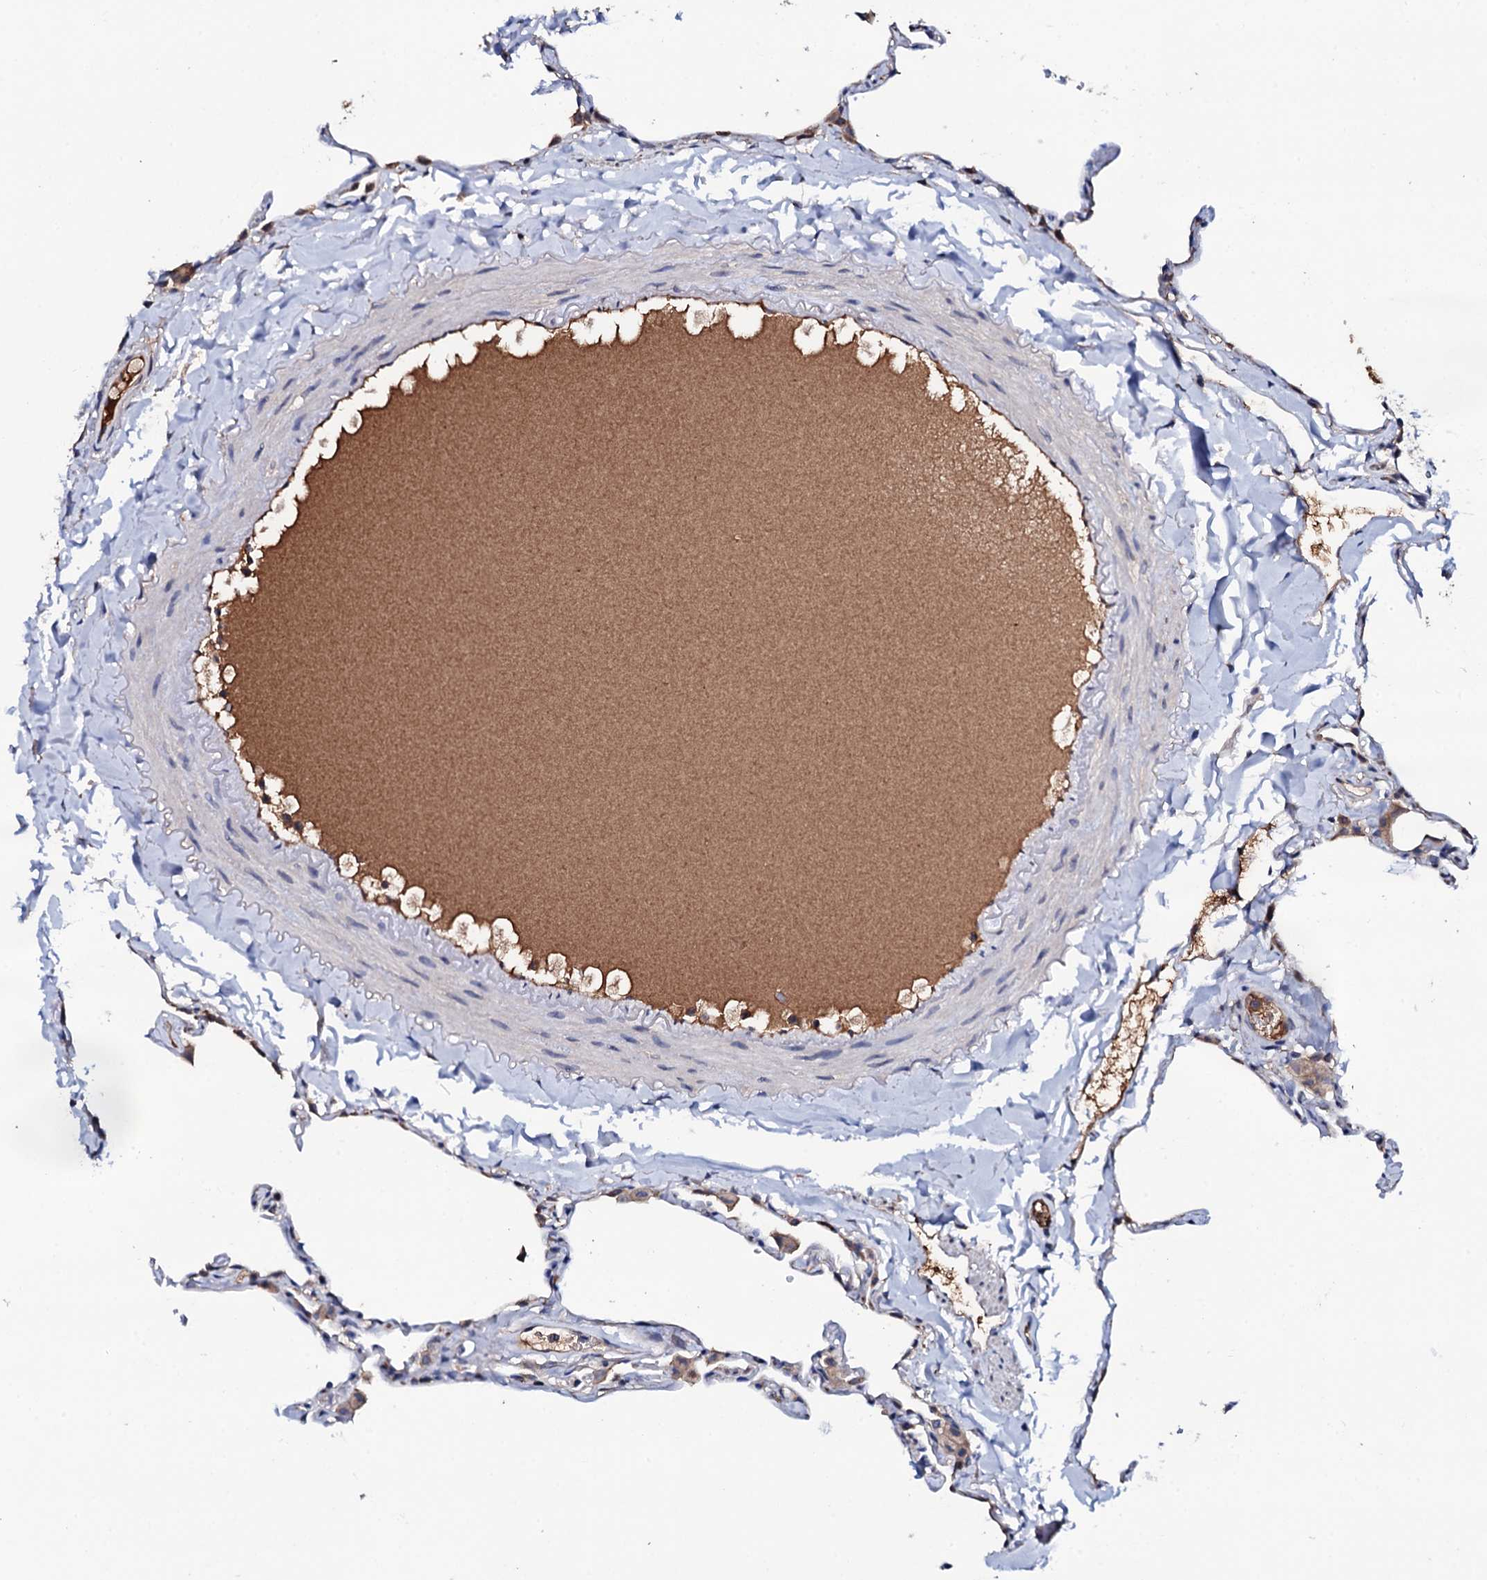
{"staining": {"intensity": "negative", "quantity": "none", "location": "none"}, "tissue": "lung", "cell_type": "Alveolar cells", "image_type": "normal", "snomed": [{"axis": "morphology", "description": "Normal tissue, NOS"}, {"axis": "topography", "description": "Lung"}], "caption": "This is an immunohistochemistry histopathology image of normal lung. There is no staining in alveolar cells.", "gene": "TCAF2C", "patient": {"sex": "male", "age": 65}}